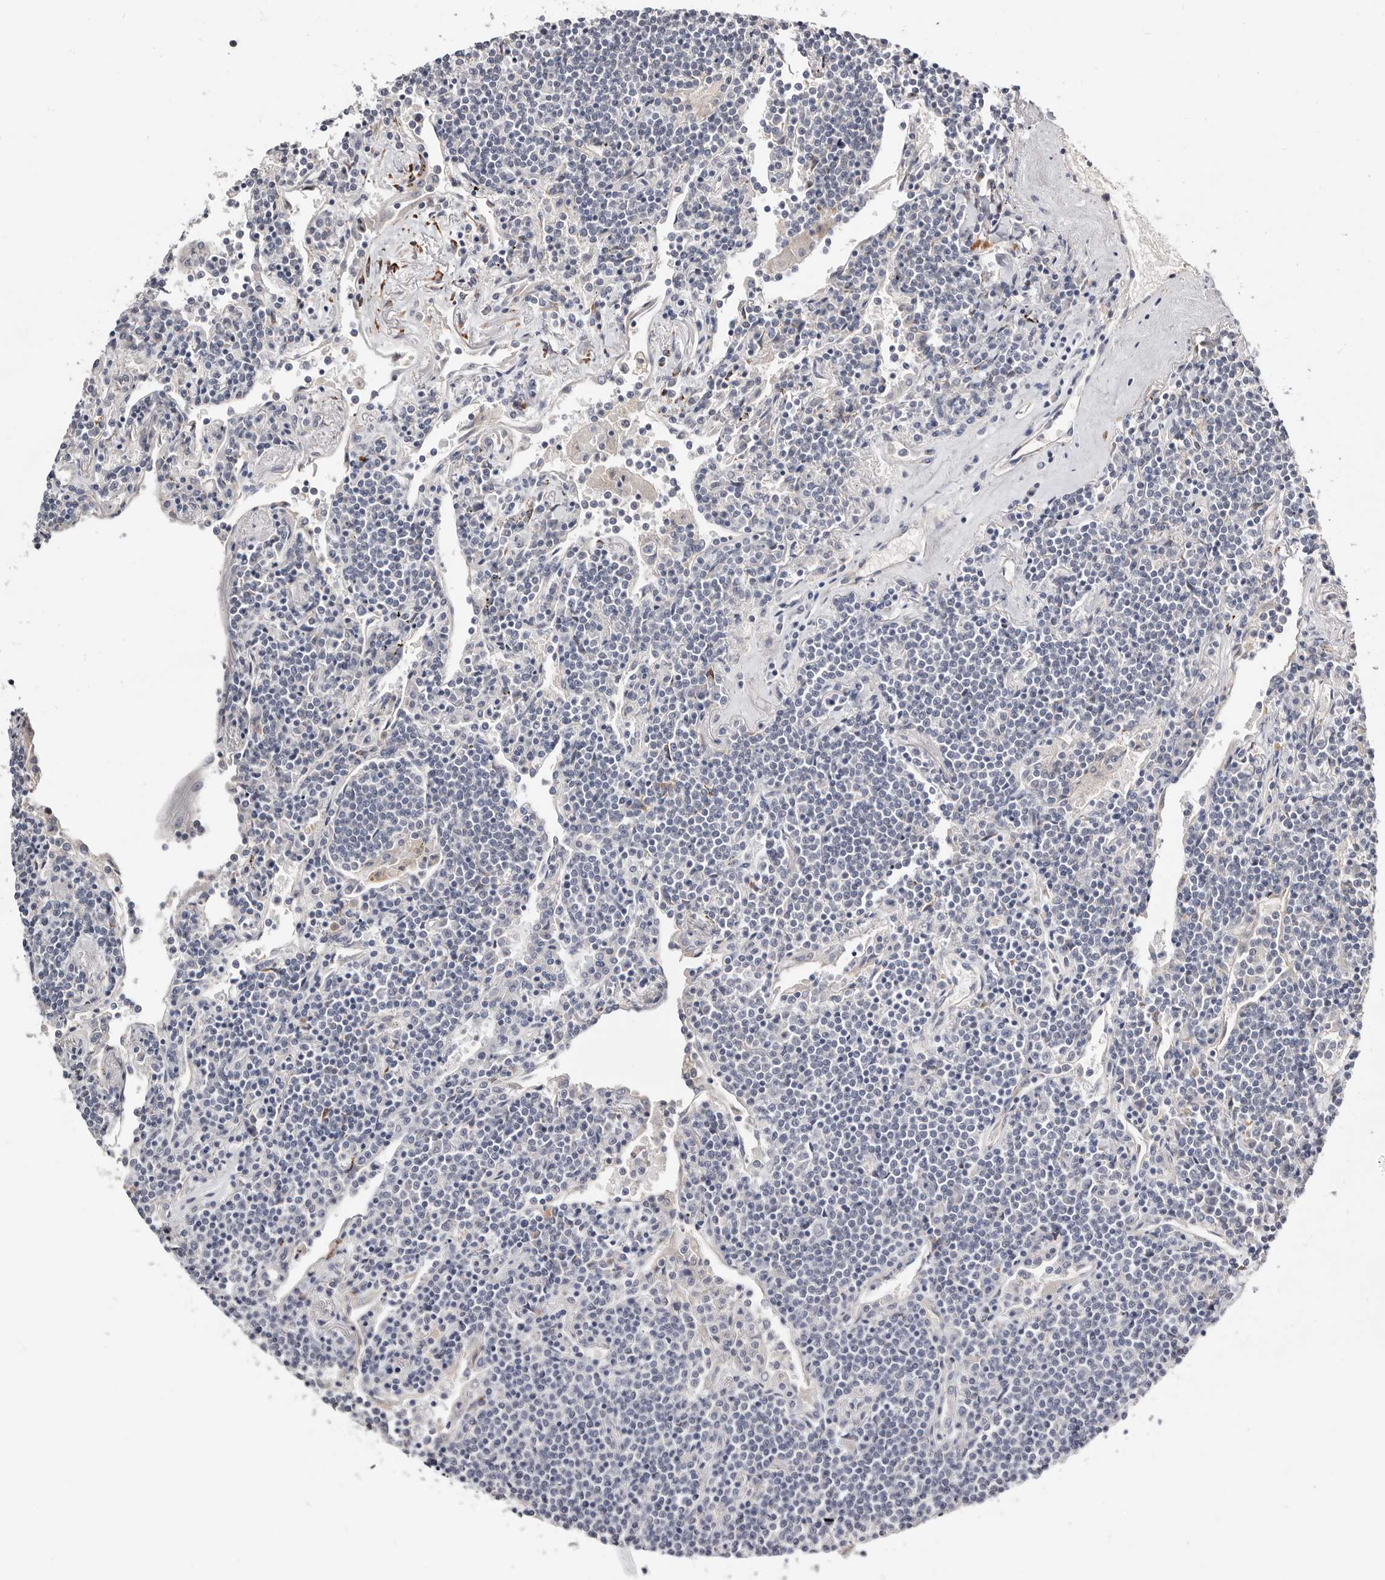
{"staining": {"intensity": "negative", "quantity": "none", "location": "none"}, "tissue": "lymphoma", "cell_type": "Tumor cells", "image_type": "cancer", "snomed": [{"axis": "morphology", "description": "Malignant lymphoma, non-Hodgkin's type, Low grade"}, {"axis": "topography", "description": "Lung"}], "caption": "Lymphoma stained for a protein using immunohistochemistry reveals no positivity tumor cells.", "gene": "USH1C", "patient": {"sex": "female", "age": 71}}